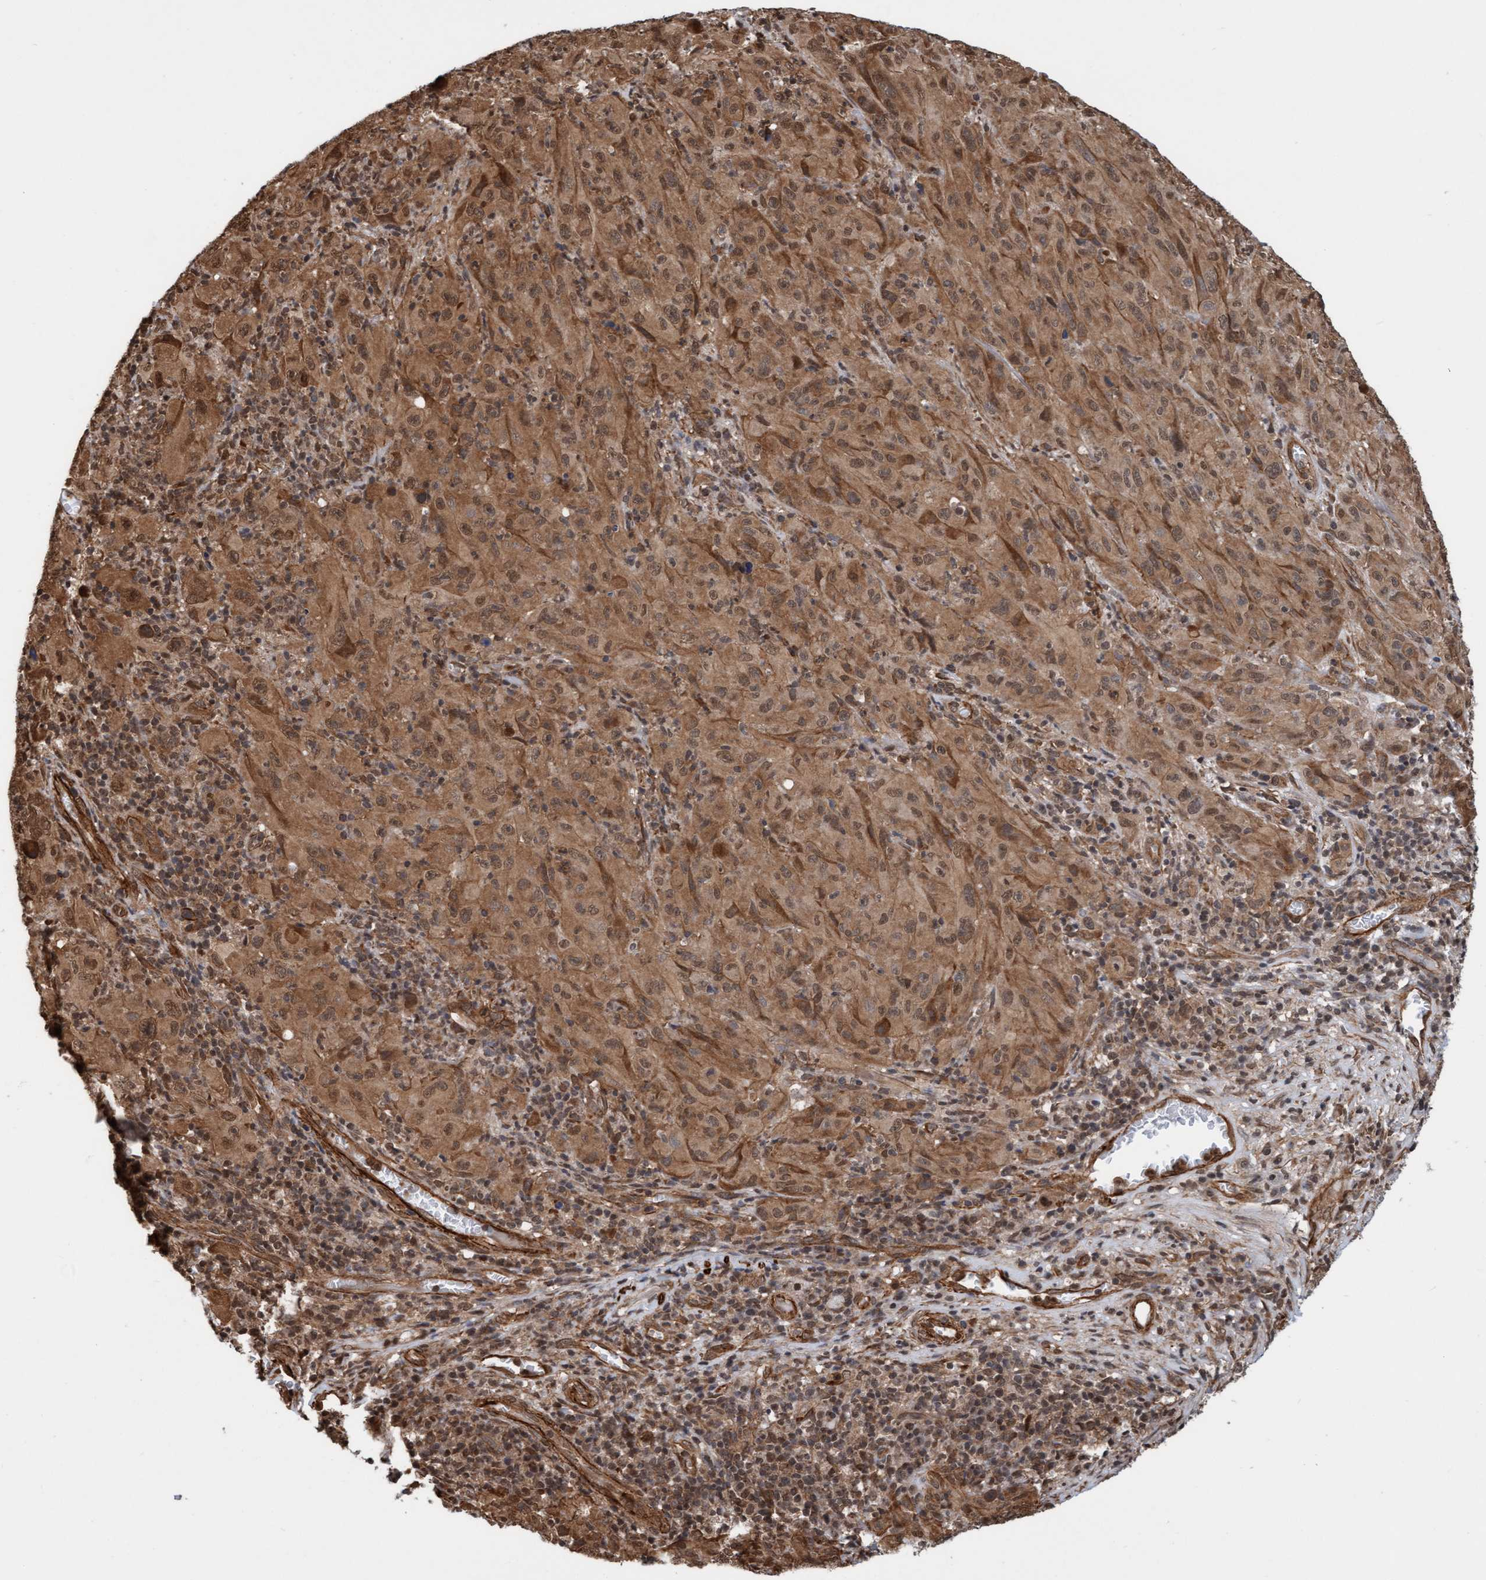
{"staining": {"intensity": "moderate", "quantity": ">75%", "location": "cytoplasmic/membranous,nuclear"}, "tissue": "melanoma", "cell_type": "Tumor cells", "image_type": "cancer", "snomed": [{"axis": "morphology", "description": "Malignant melanoma, NOS"}, {"axis": "topography", "description": "Skin of head"}], "caption": "A high-resolution photomicrograph shows IHC staining of malignant melanoma, which demonstrates moderate cytoplasmic/membranous and nuclear expression in approximately >75% of tumor cells.", "gene": "STXBP4", "patient": {"sex": "male", "age": 96}}